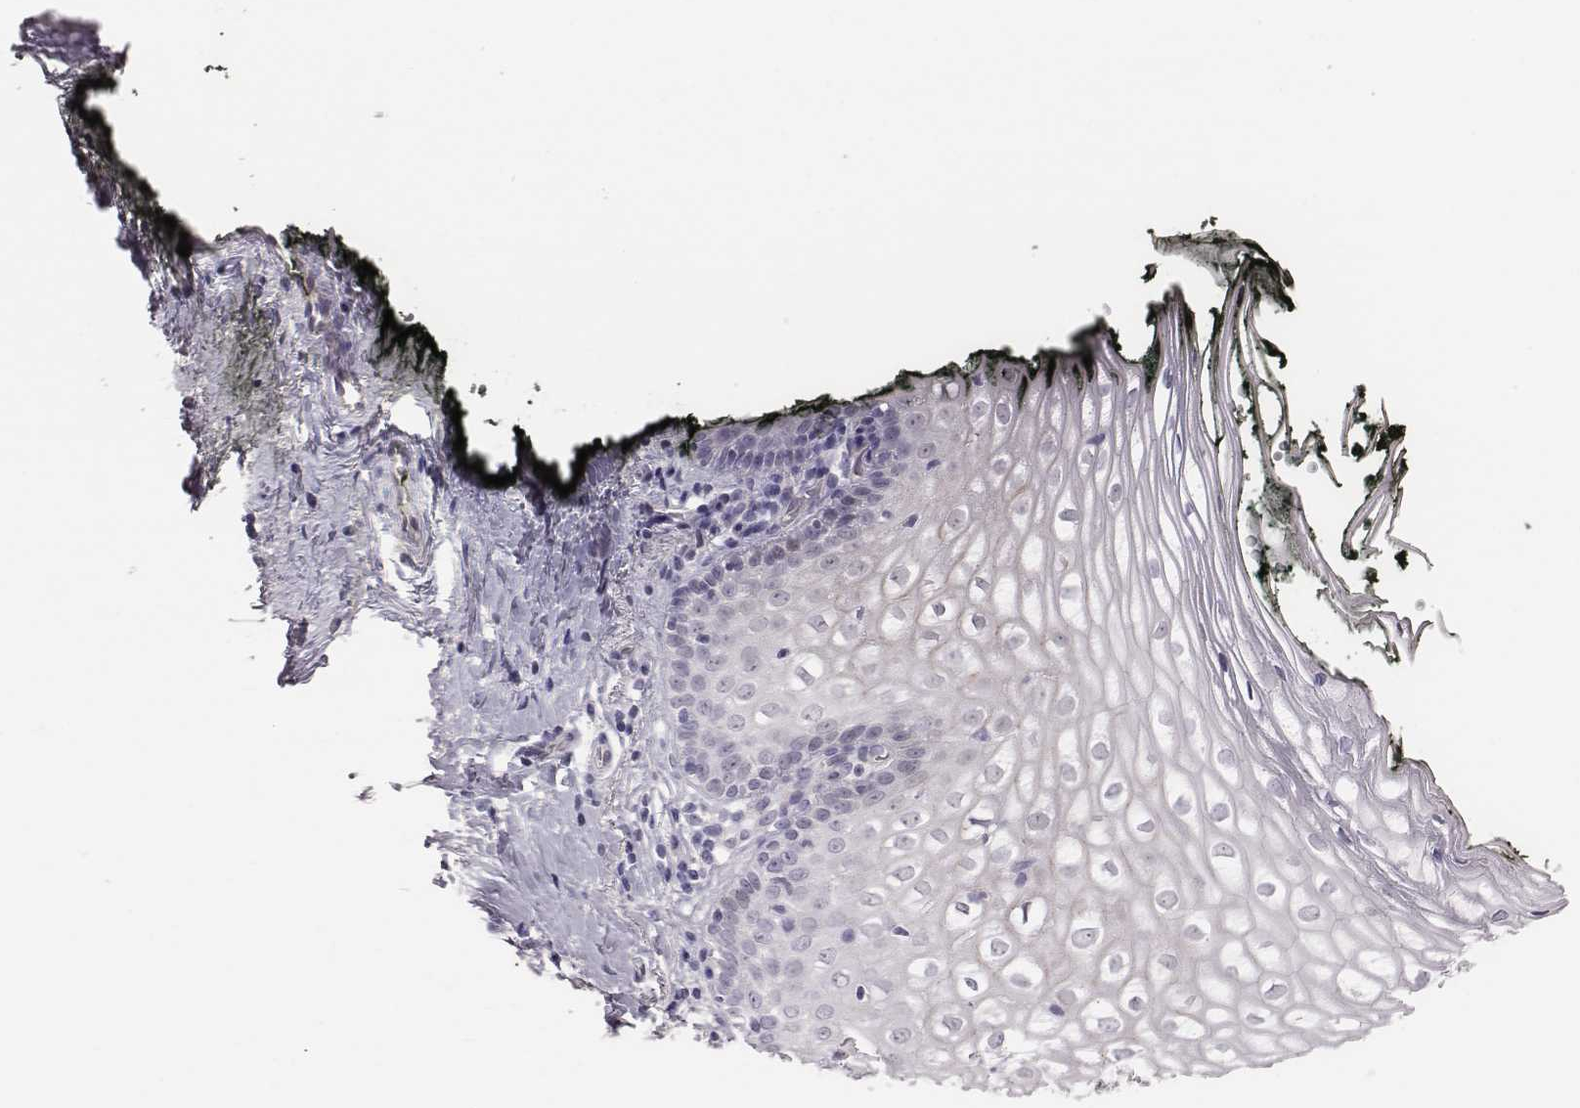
{"staining": {"intensity": "negative", "quantity": "none", "location": "none"}, "tissue": "vagina", "cell_type": "Squamous epithelial cells", "image_type": "normal", "snomed": [{"axis": "morphology", "description": "Normal tissue, NOS"}, {"axis": "topography", "description": "Vagina"}], "caption": "Immunohistochemistry image of benign vagina: human vagina stained with DAB (3,3'-diaminobenzidine) exhibits no significant protein staining in squamous epithelial cells.", "gene": "CACNG4", "patient": {"sex": "female", "age": 47}}